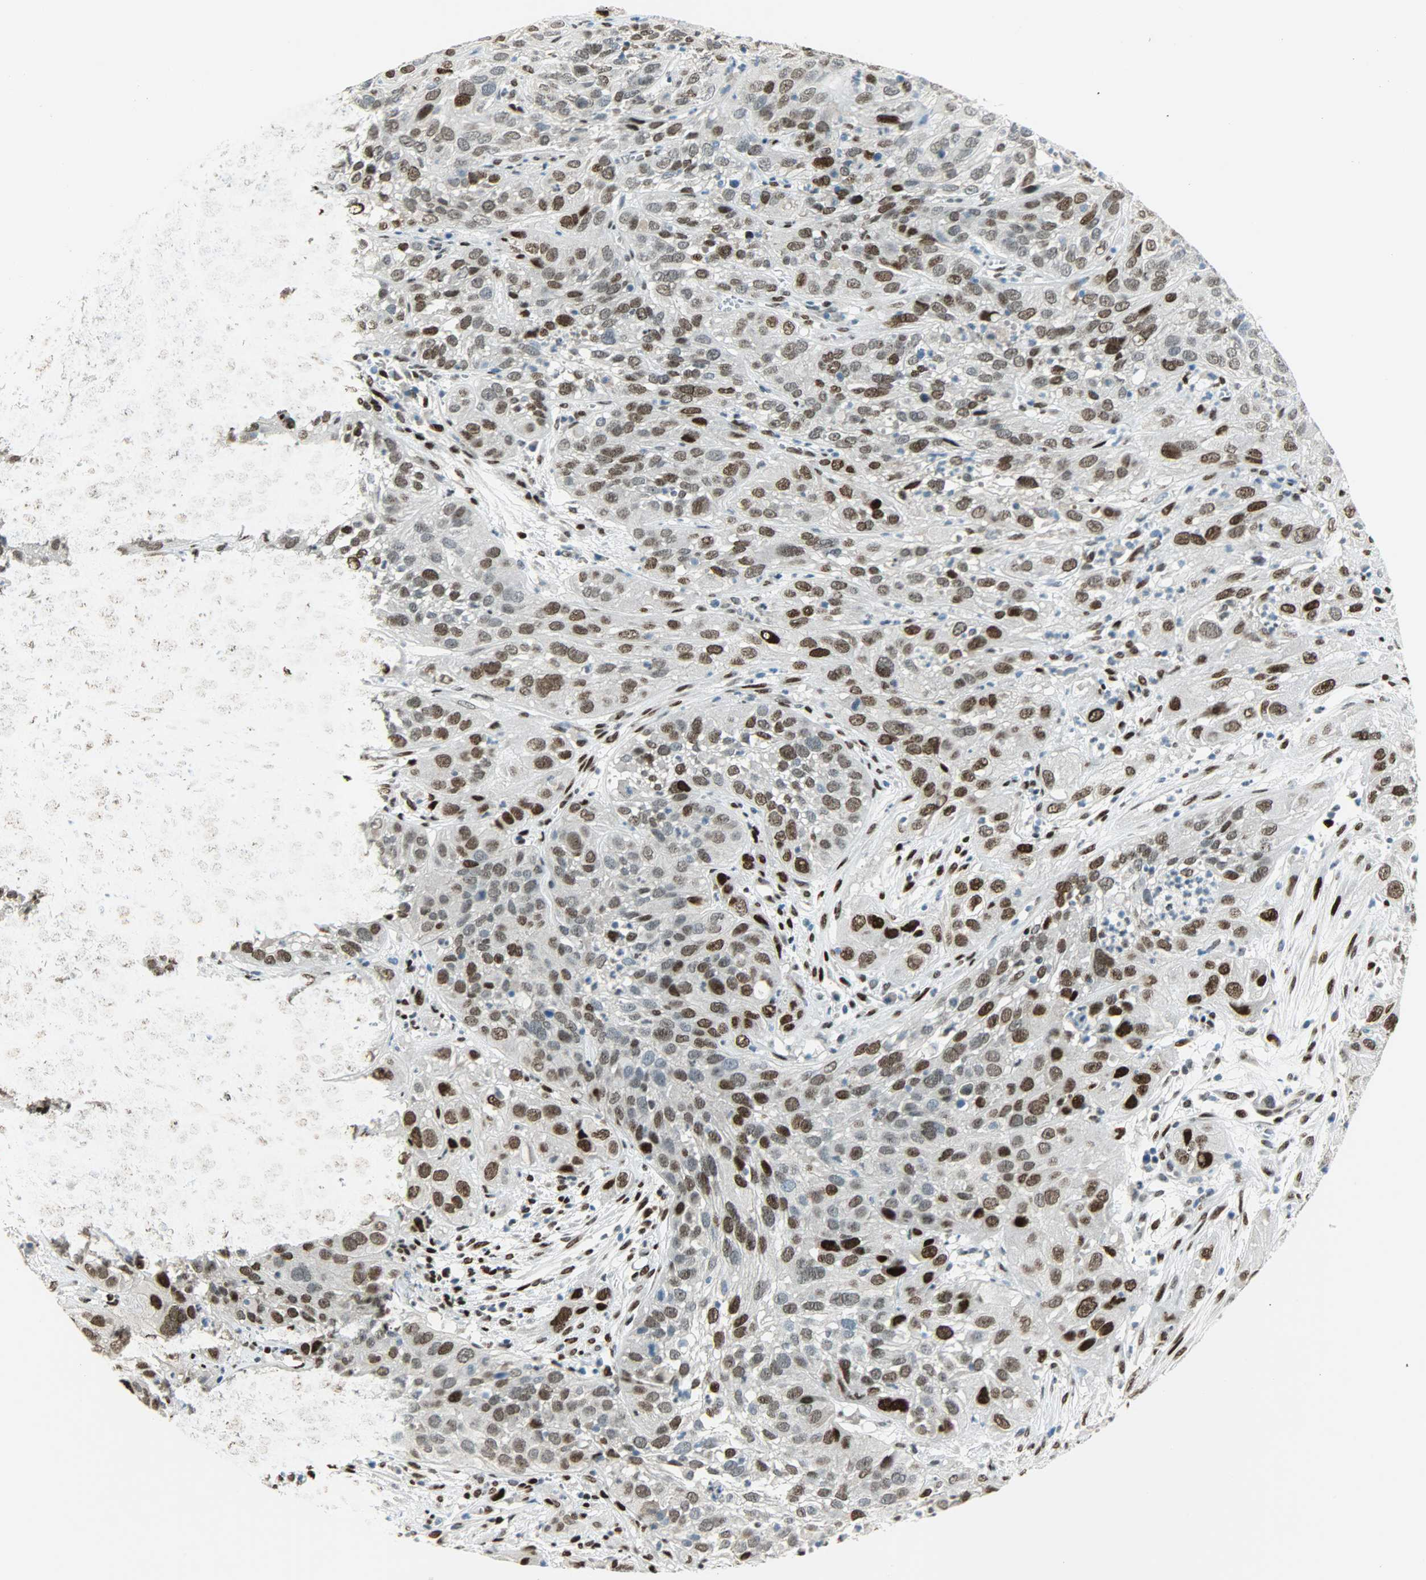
{"staining": {"intensity": "strong", "quantity": ">75%", "location": "nuclear"}, "tissue": "cervical cancer", "cell_type": "Tumor cells", "image_type": "cancer", "snomed": [{"axis": "morphology", "description": "Squamous cell carcinoma, NOS"}, {"axis": "topography", "description": "Cervix"}], "caption": "This micrograph exhibits immunohistochemistry staining of cervical squamous cell carcinoma, with high strong nuclear positivity in about >75% of tumor cells.", "gene": "JUNB", "patient": {"sex": "female", "age": 32}}